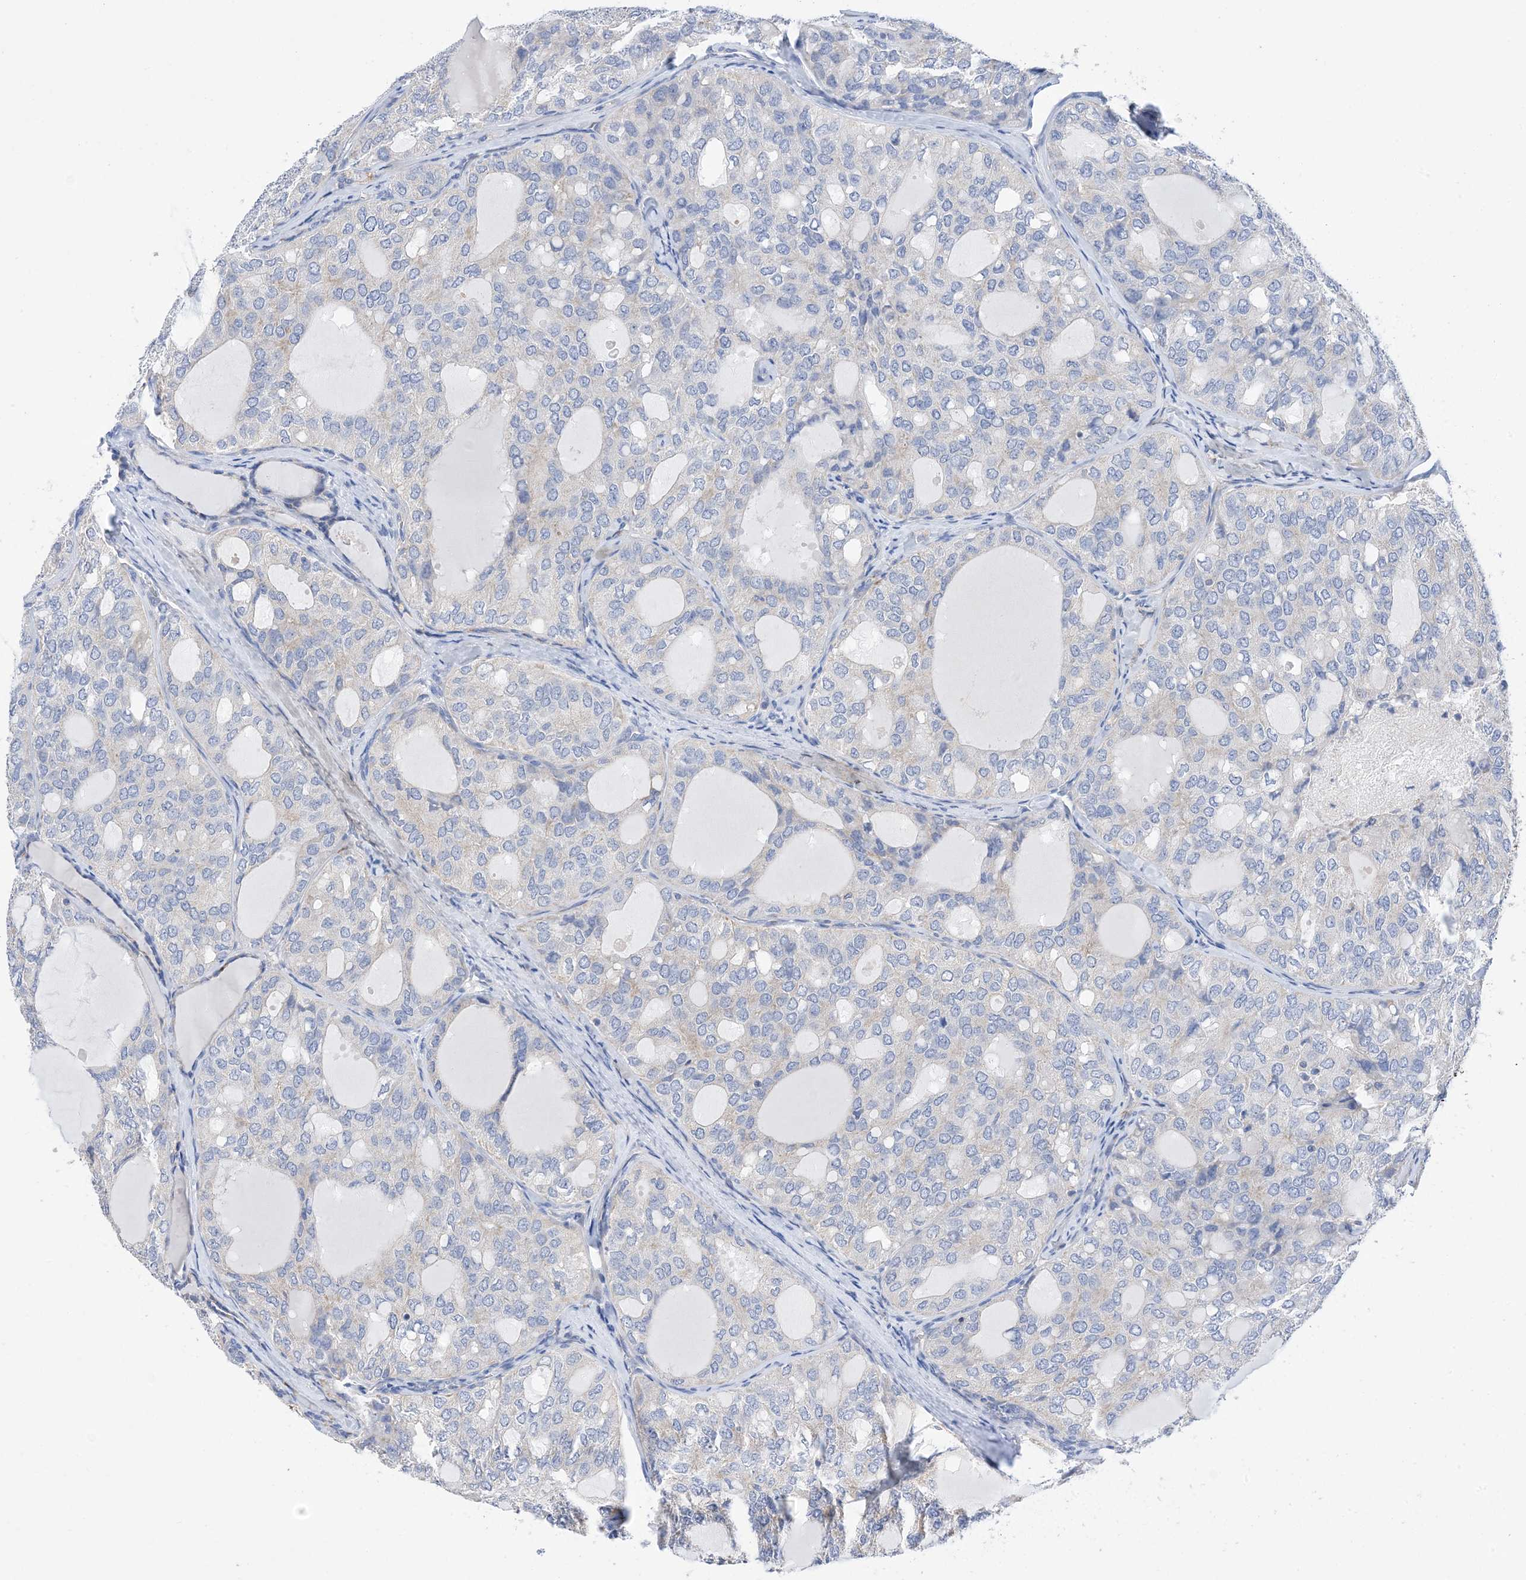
{"staining": {"intensity": "negative", "quantity": "none", "location": "none"}, "tissue": "thyroid cancer", "cell_type": "Tumor cells", "image_type": "cancer", "snomed": [{"axis": "morphology", "description": "Follicular adenoma carcinoma, NOS"}, {"axis": "topography", "description": "Thyroid gland"}], "caption": "Histopathology image shows no significant protein positivity in tumor cells of follicular adenoma carcinoma (thyroid). (Brightfield microscopy of DAB (3,3'-diaminobenzidine) IHC at high magnification).", "gene": "PLK4", "patient": {"sex": "male", "age": 75}}